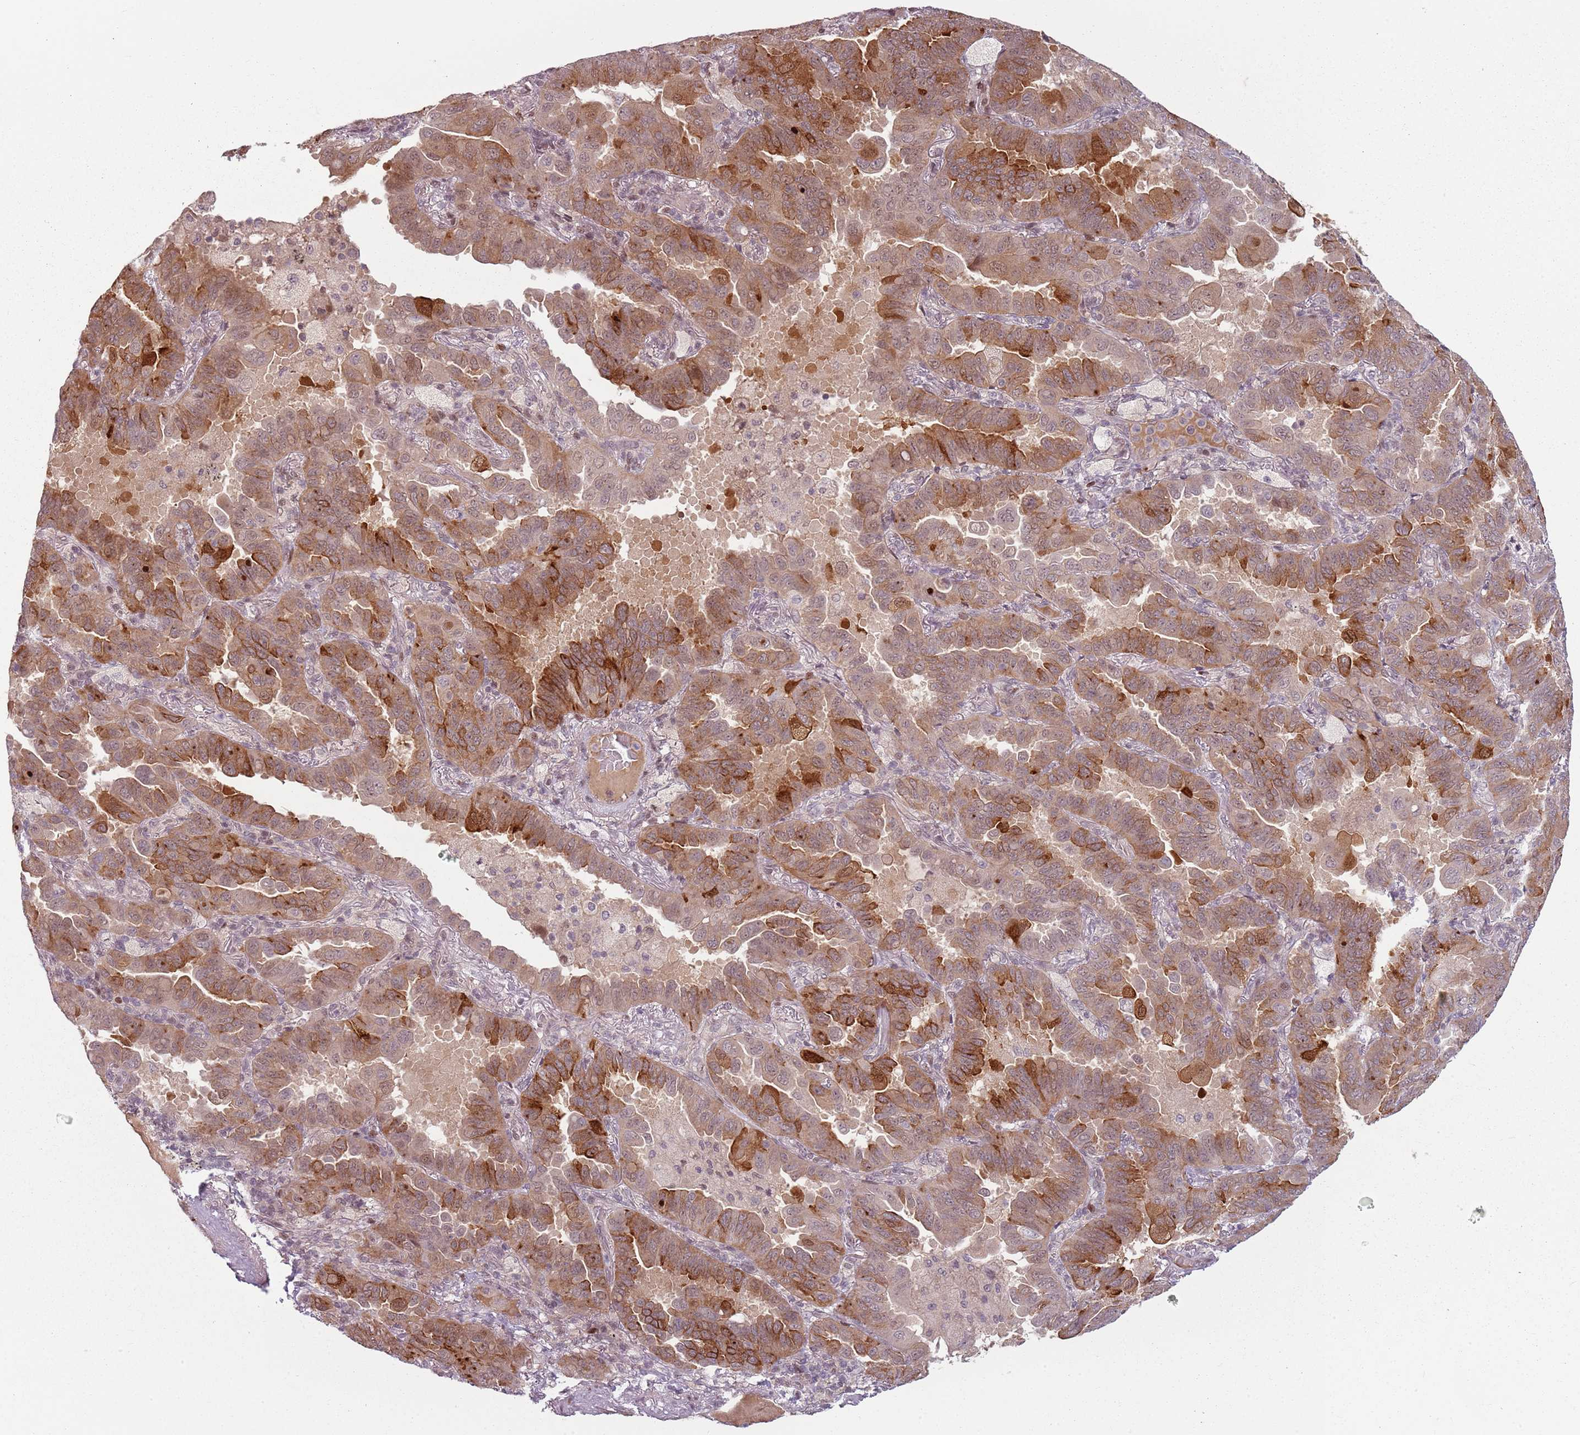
{"staining": {"intensity": "strong", "quantity": ">75%", "location": "cytoplasmic/membranous"}, "tissue": "lung cancer", "cell_type": "Tumor cells", "image_type": "cancer", "snomed": [{"axis": "morphology", "description": "Adenocarcinoma, NOS"}, {"axis": "topography", "description": "Lung"}], "caption": "Lung cancer (adenocarcinoma) stained with a brown dye demonstrates strong cytoplasmic/membranous positive expression in about >75% of tumor cells.", "gene": "ADGRG1", "patient": {"sex": "male", "age": 64}}